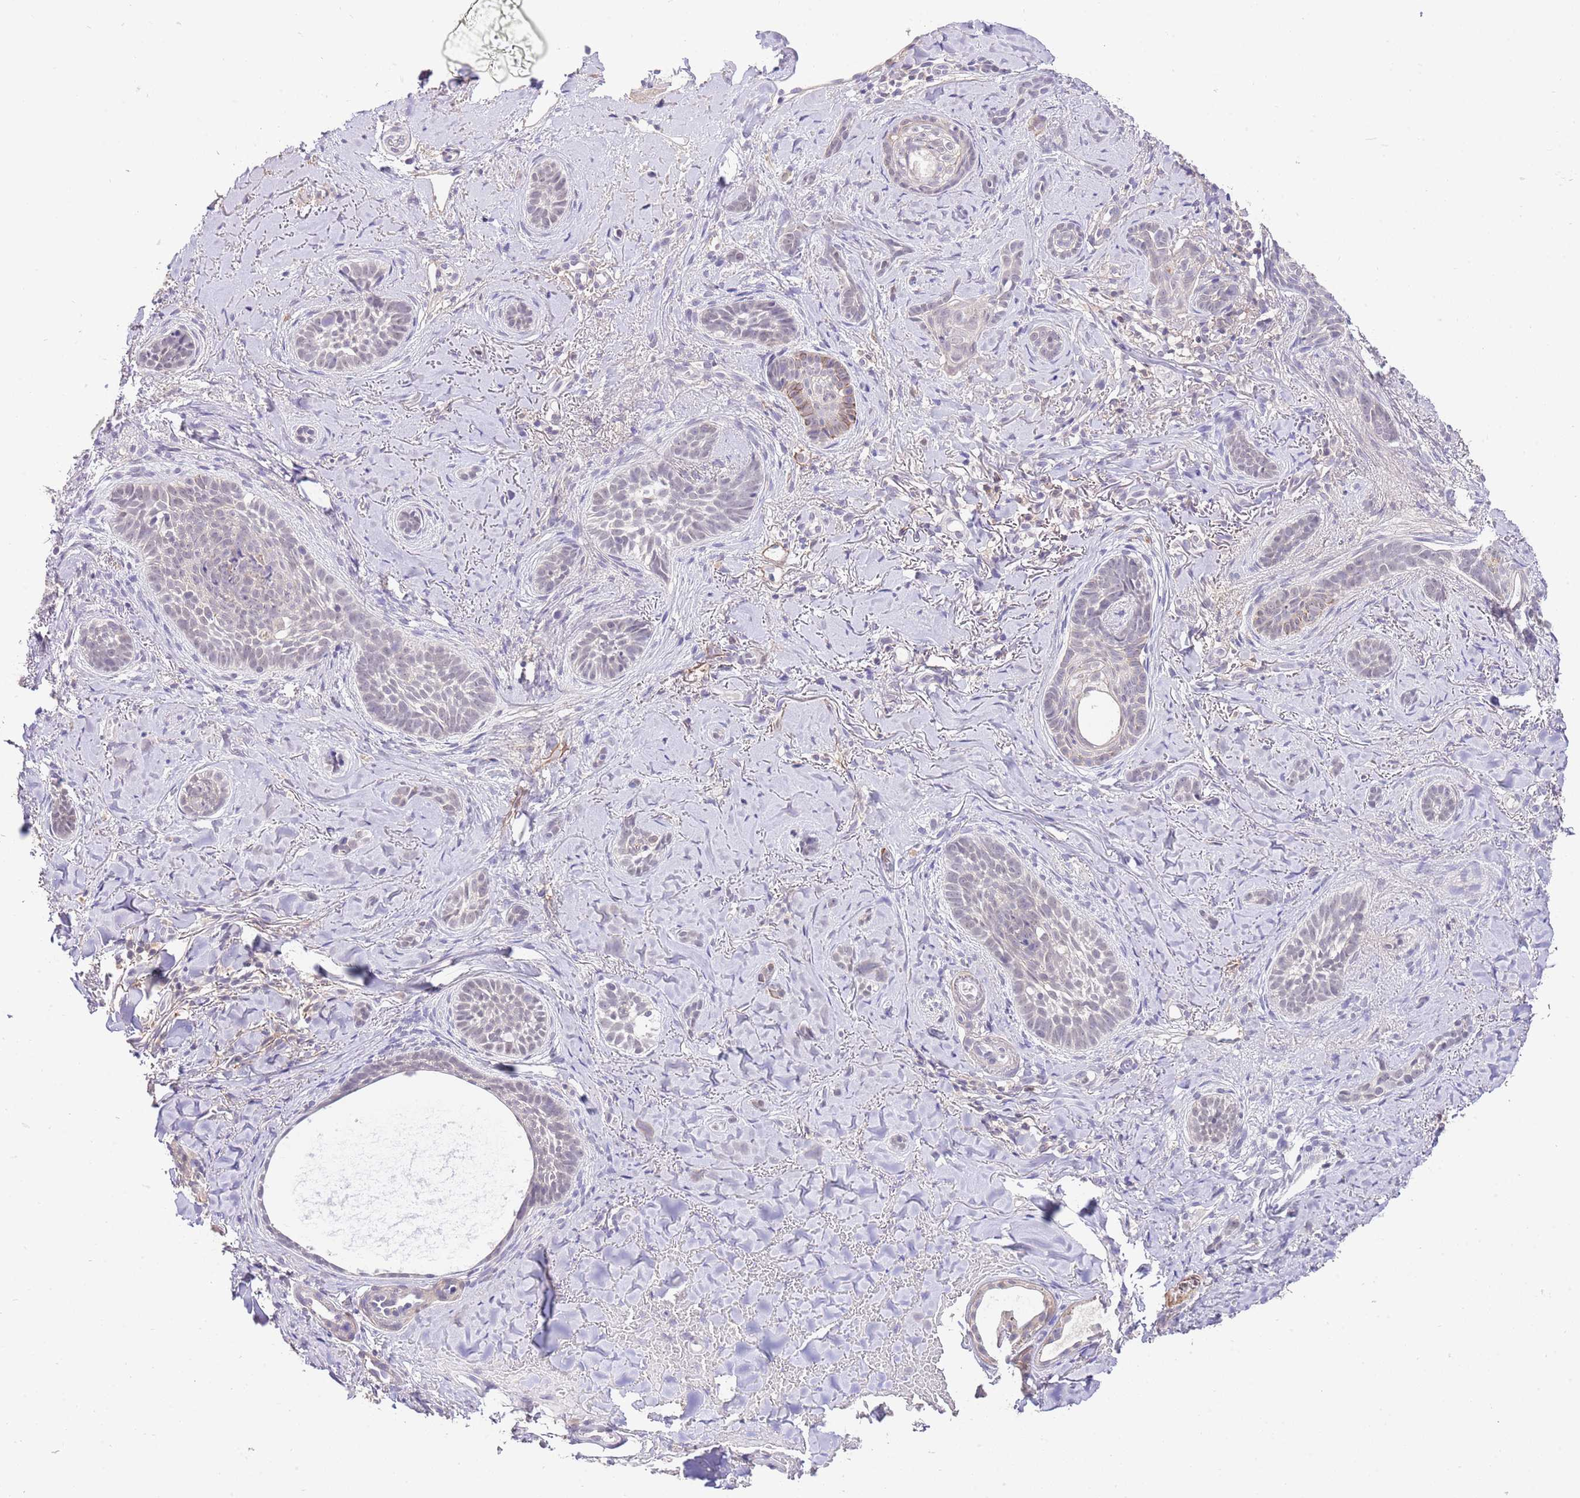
{"staining": {"intensity": "negative", "quantity": "none", "location": "none"}, "tissue": "skin cancer", "cell_type": "Tumor cells", "image_type": "cancer", "snomed": [{"axis": "morphology", "description": "Basal cell carcinoma"}, {"axis": "topography", "description": "Skin"}], "caption": "Tumor cells are negative for protein expression in human skin basal cell carcinoma.", "gene": "EFHD1", "patient": {"sex": "female", "age": 55}}